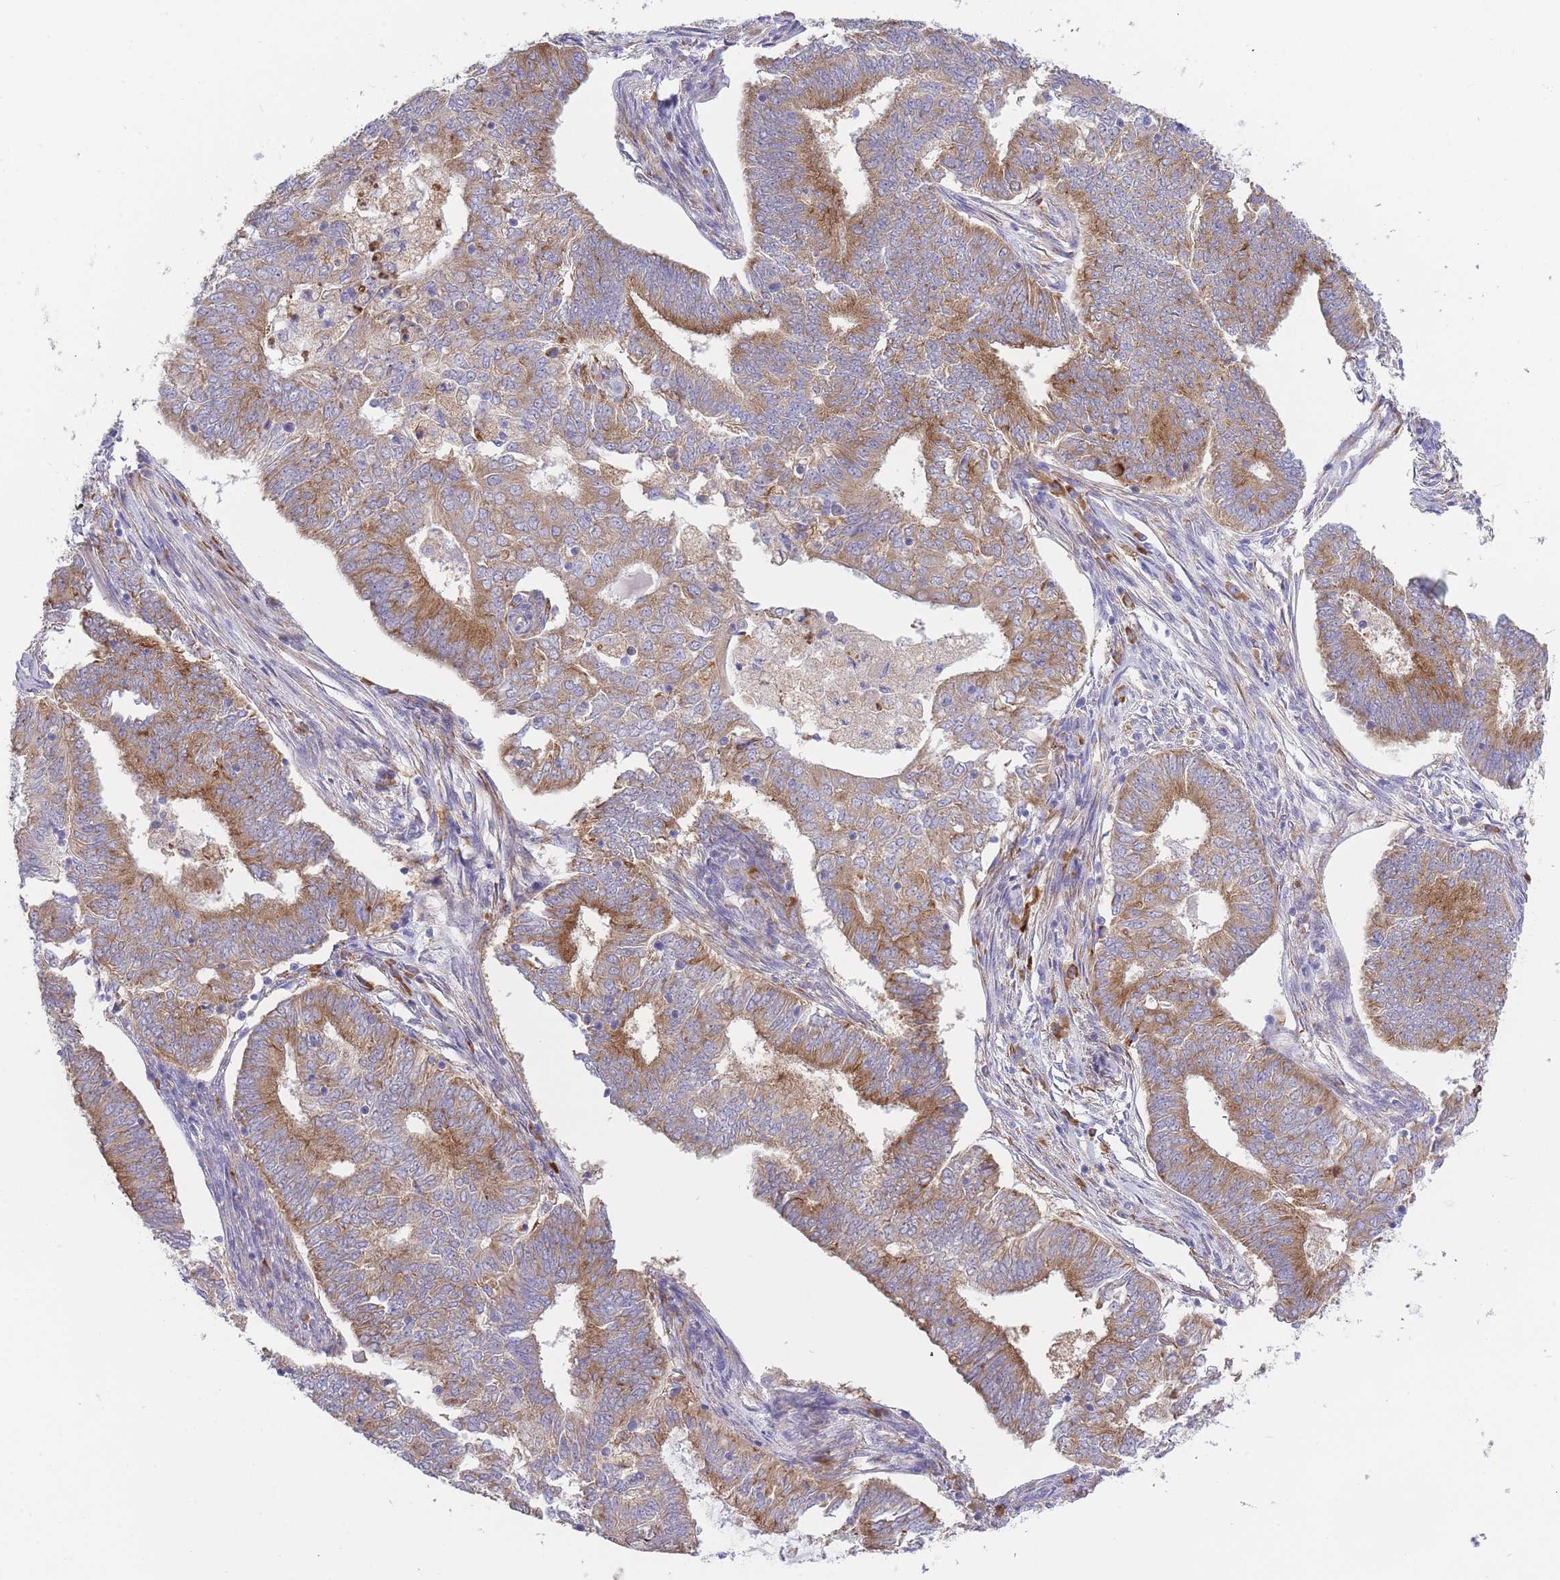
{"staining": {"intensity": "moderate", "quantity": ">75%", "location": "cytoplasmic/membranous"}, "tissue": "endometrial cancer", "cell_type": "Tumor cells", "image_type": "cancer", "snomed": [{"axis": "morphology", "description": "Adenocarcinoma, NOS"}, {"axis": "topography", "description": "Endometrium"}], "caption": "Tumor cells exhibit moderate cytoplasmic/membranous expression in about >75% of cells in endometrial cancer.", "gene": "NDUFAF6", "patient": {"sex": "female", "age": 62}}